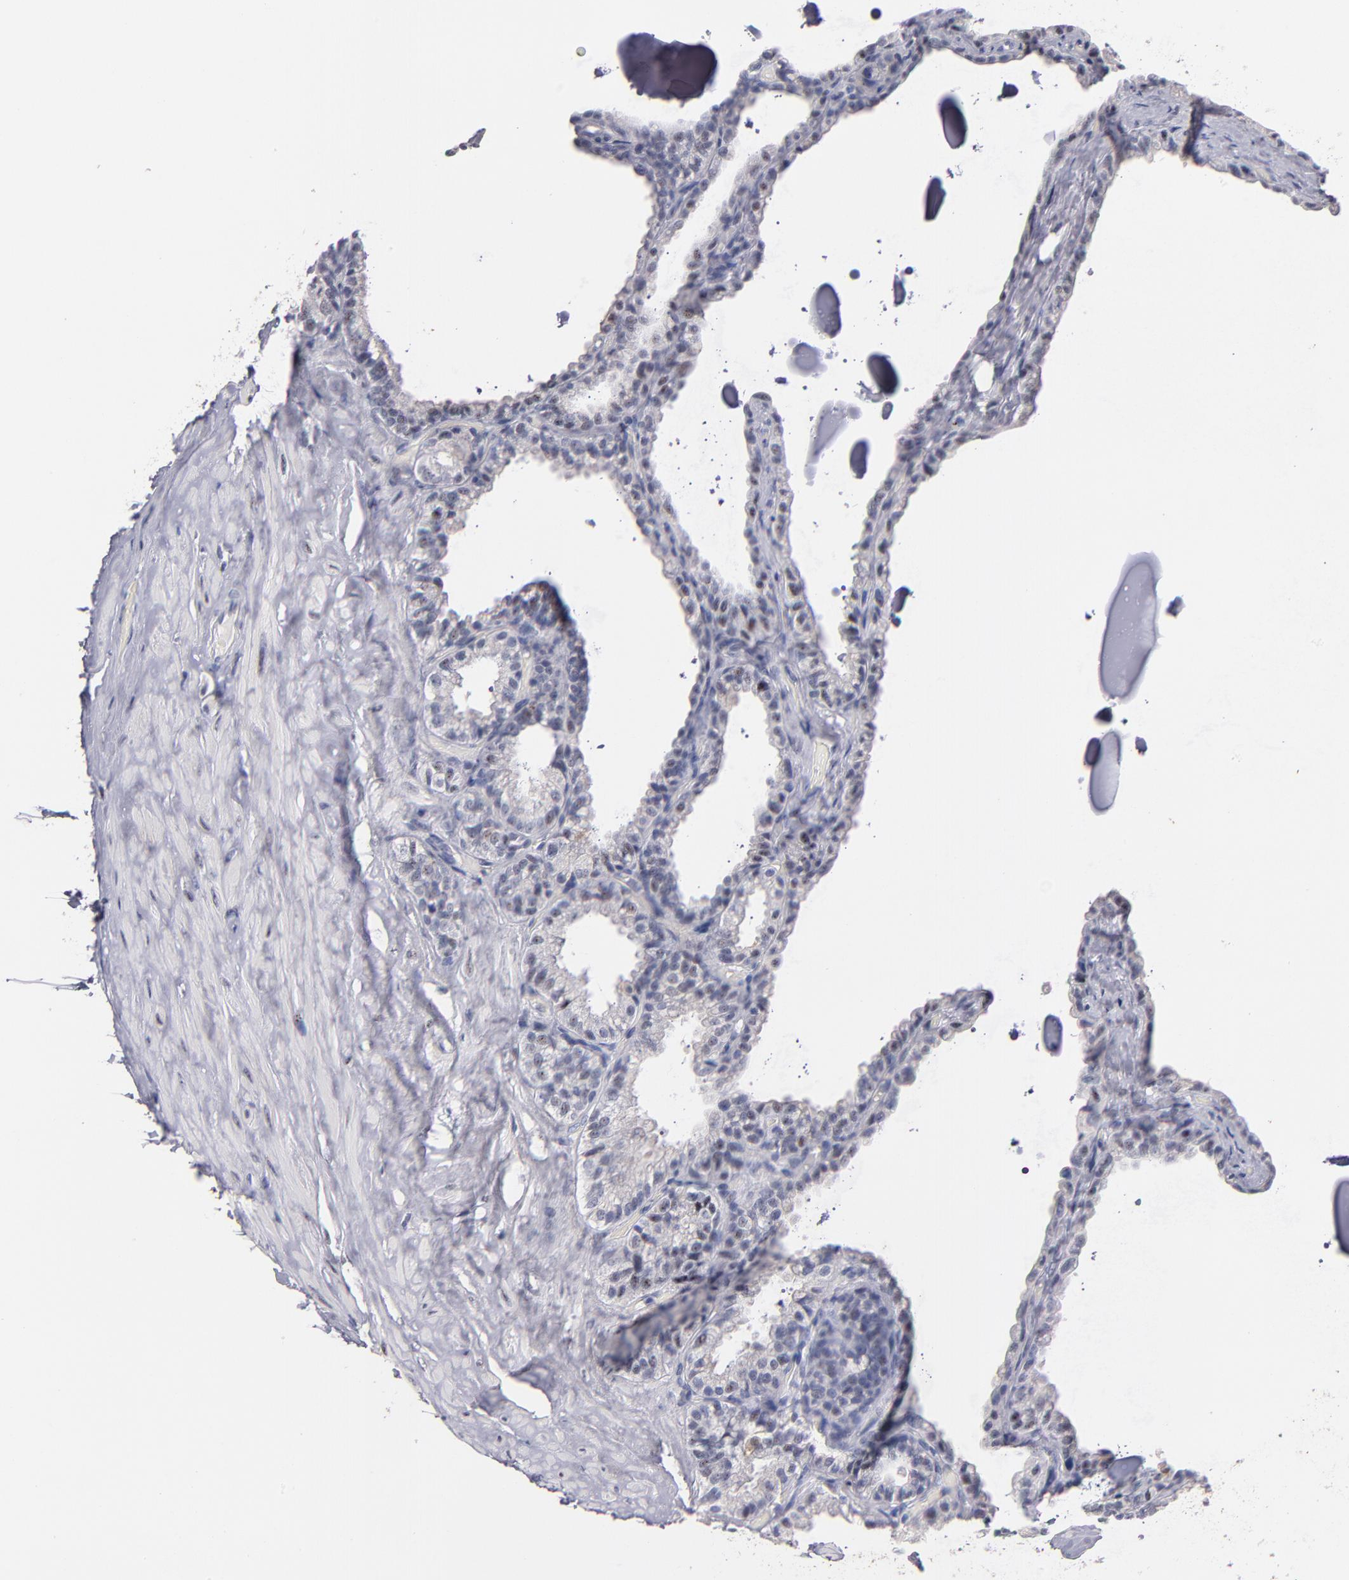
{"staining": {"intensity": "weak", "quantity": "<25%", "location": "nuclear"}, "tissue": "seminal vesicle", "cell_type": "Glandular cells", "image_type": "normal", "snomed": [{"axis": "morphology", "description": "Normal tissue, NOS"}, {"axis": "morphology", "description": "Inflammation, NOS"}, {"axis": "topography", "description": "Urinary bladder"}, {"axis": "topography", "description": "Prostate"}, {"axis": "topography", "description": "Seminal veicle"}], "caption": "An immunohistochemistry image of unremarkable seminal vesicle is shown. There is no staining in glandular cells of seminal vesicle.", "gene": "RAF1", "patient": {"sex": "male", "age": 82}}